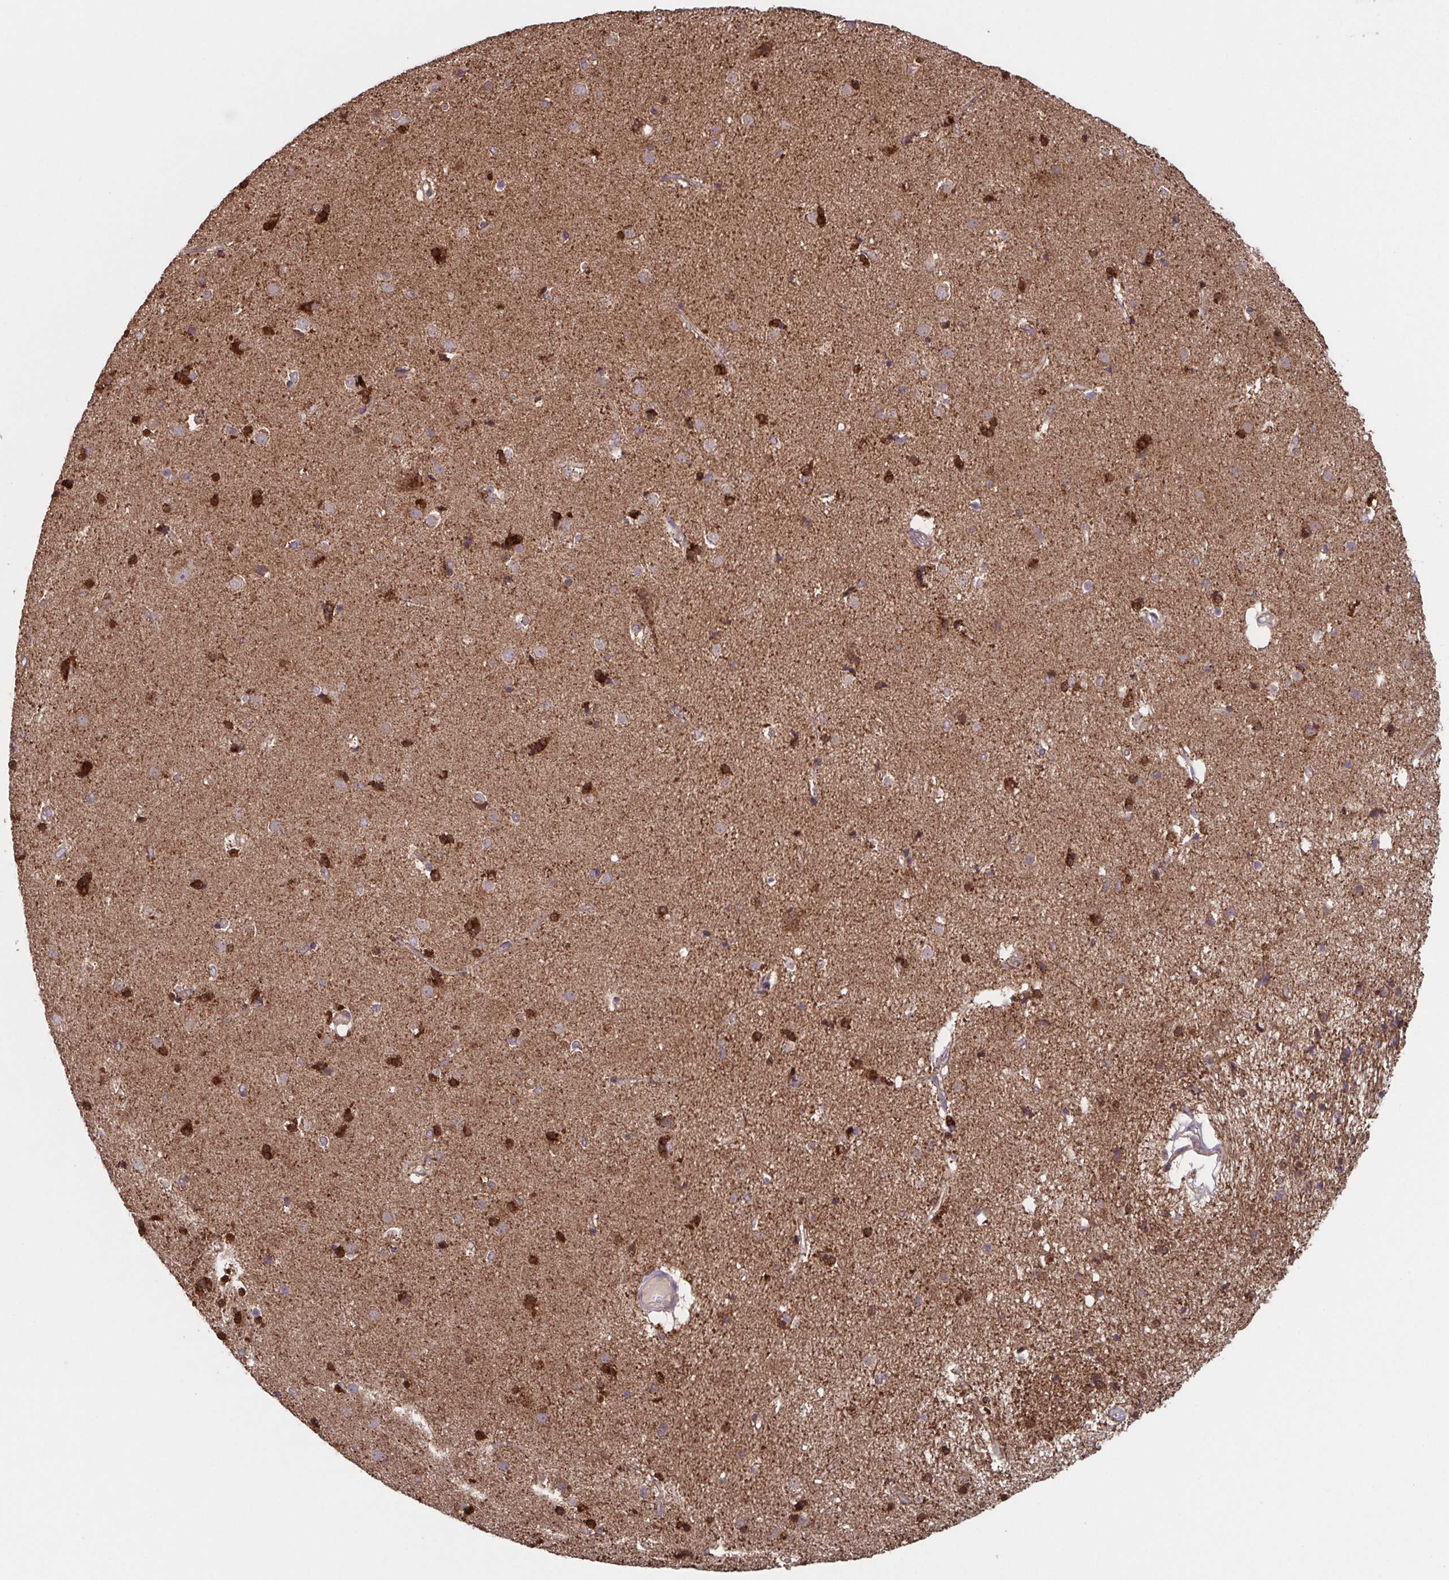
{"staining": {"intensity": "strong", "quantity": "25%-75%", "location": "cytoplasmic/membranous,nuclear"}, "tissue": "caudate", "cell_type": "Glial cells", "image_type": "normal", "snomed": [{"axis": "morphology", "description": "Normal tissue, NOS"}, {"axis": "topography", "description": "Lateral ventricle wall"}], "caption": "An immunohistochemistry micrograph of unremarkable tissue is shown. Protein staining in brown shows strong cytoplasmic/membranous,nuclear positivity in caudate within glial cells.", "gene": "TTC19", "patient": {"sex": "female", "age": 71}}